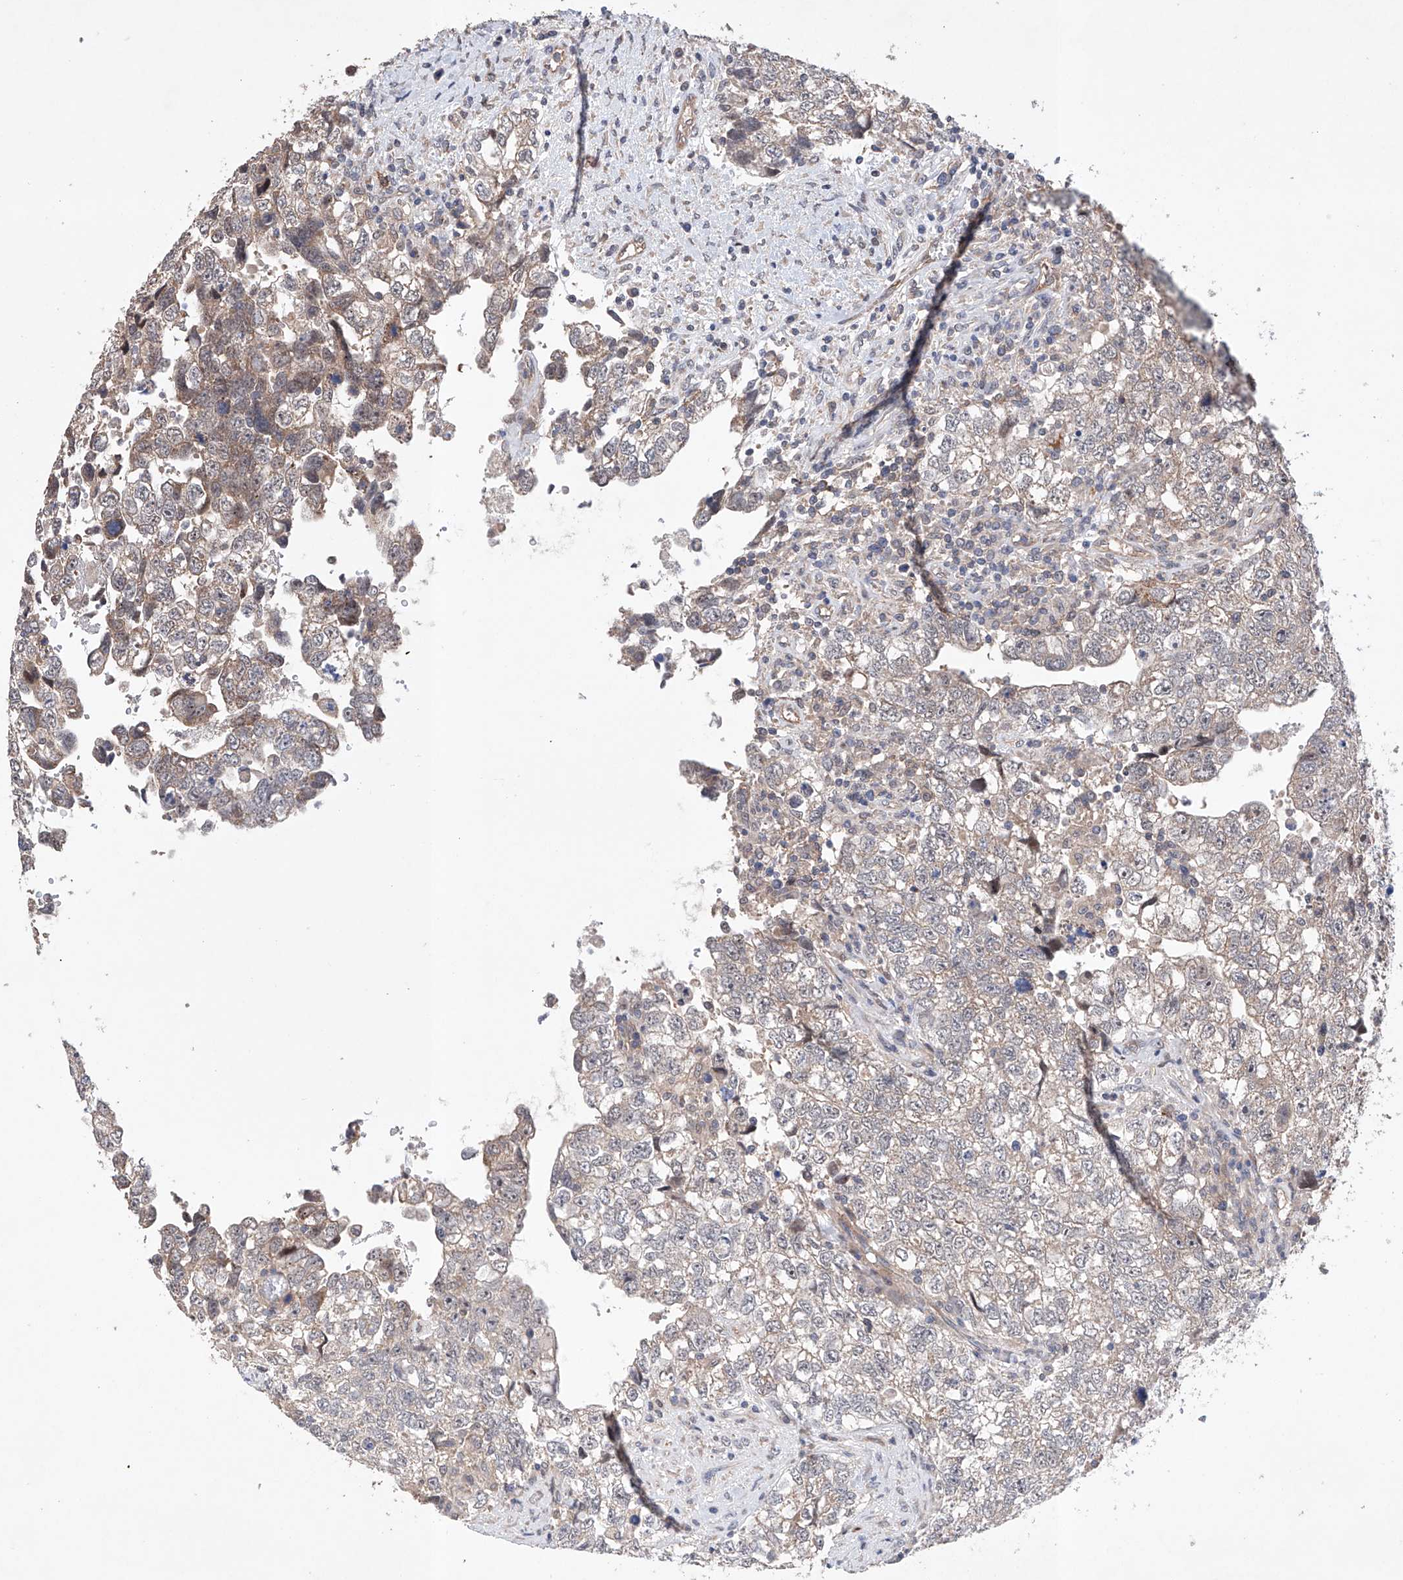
{"staining": {"intensity": "weak", "quantity": ">75%", "location": "cytoplasmic/membranous"}, "tissue": "testis cancer", "cell_type": "Tumor cells", "image_type": "cancer", "snomed": [{"axis": "morphology", "description": "Carcinoma, Embryonal, NOS"}, {"axis": "topography", "description": "Testis"}], "caption": "This is a photomicrograph of IHC staining of embryonal carcinoma (testis), which shows weak expression in the cytoplasmic/membranous of tumor cells.", "gene": "AFG1L", "patient": {"sex": "male", "age": 37}}